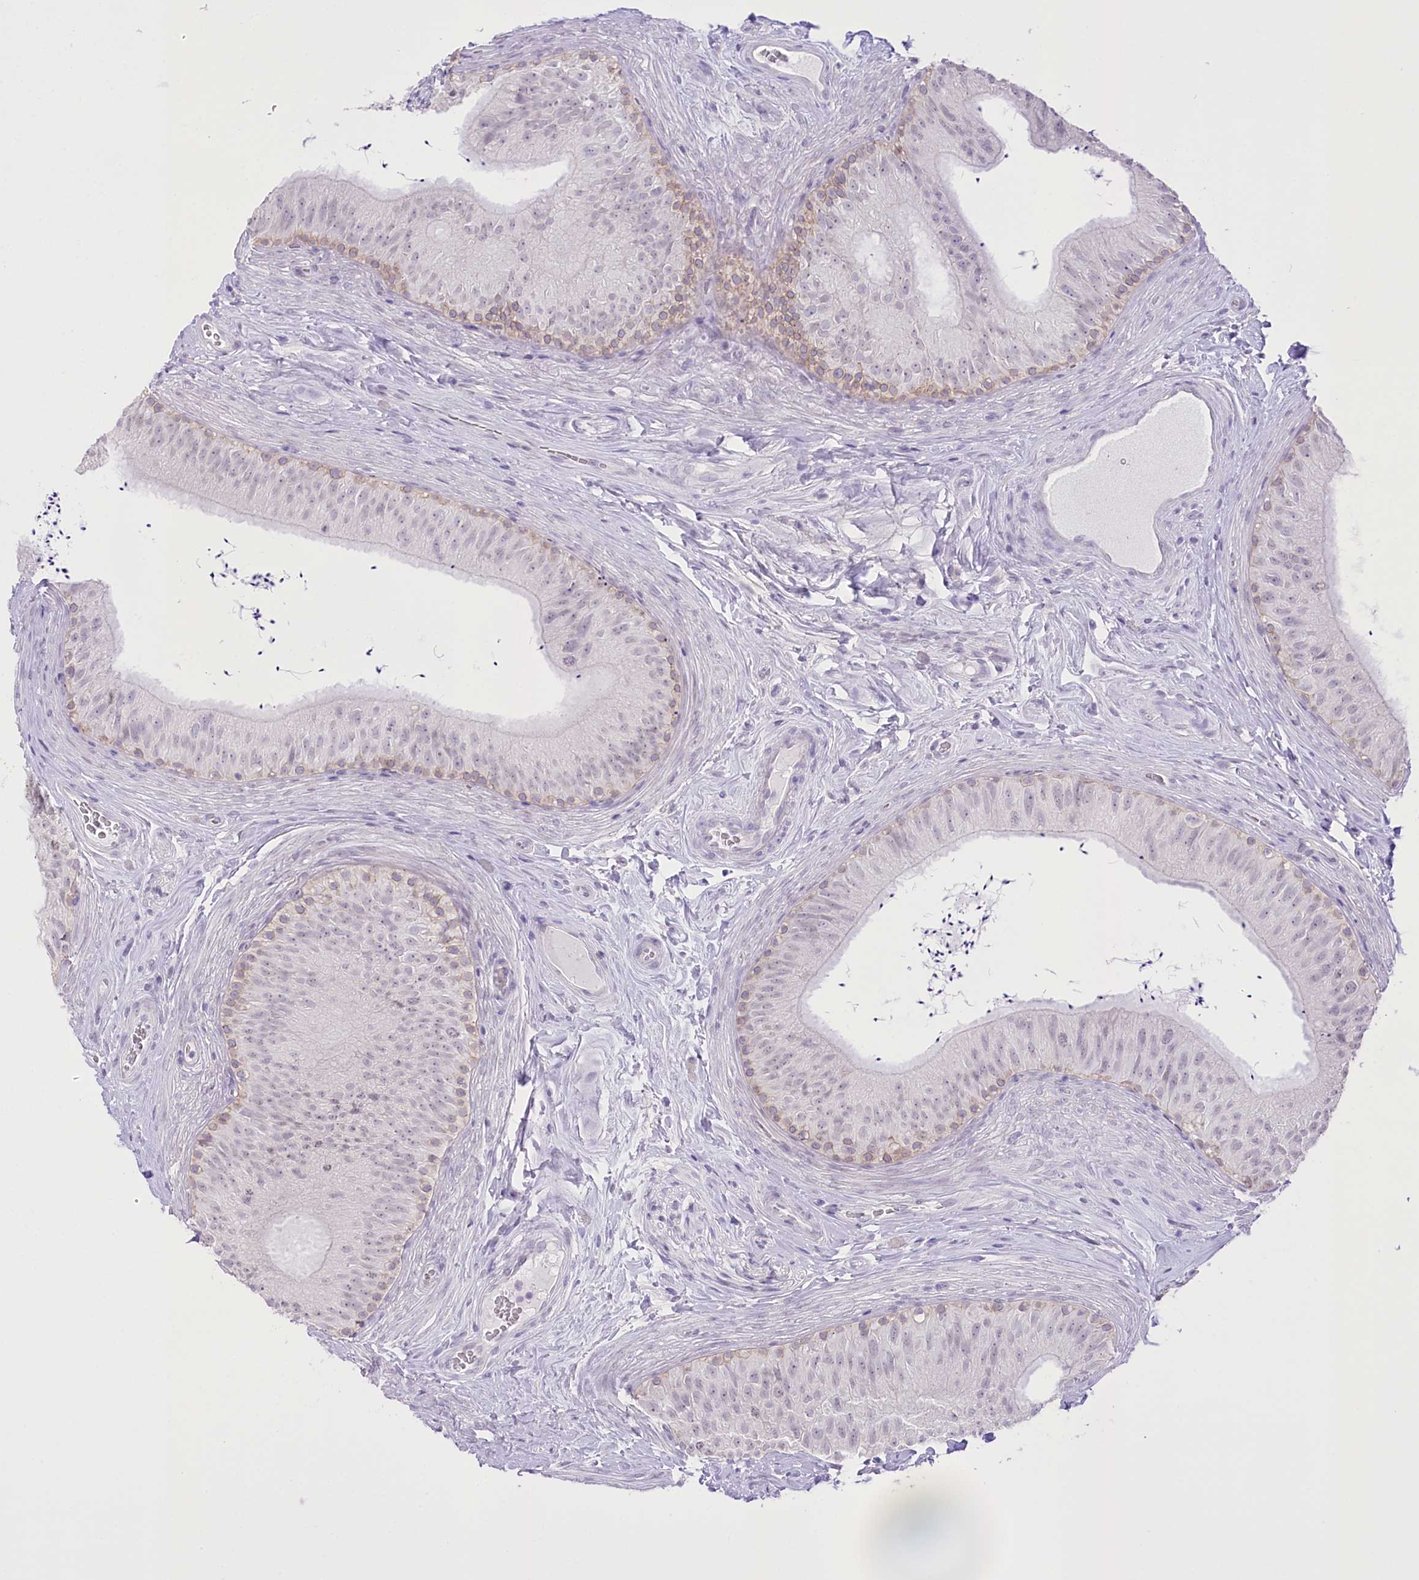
{"staining": {"intensity": "weak", "quantity": "<25%", "location": "cytoplasmic/membranous"}, "tissue": "epididymis", "cell_type": "Glandular cells", "image_type": "normal", "snomed": [{"axis": "morphology", "description": "Normal tissue, NOS"}, {"axis": "topography", "description": "Epididymis"}], "caption": "Immunohistochemical staining of benign epididymis shows no significant expression in glandular cells. The staining was performed using DAB (3,3'-diaminobenzidine) to visualize the protein expression in brown, while the nuclei were stained in blue with hematoxylin (Magnification: 20x).", "gene": "SLC39A10", "patient": {"sex": "male", "age": 46}}